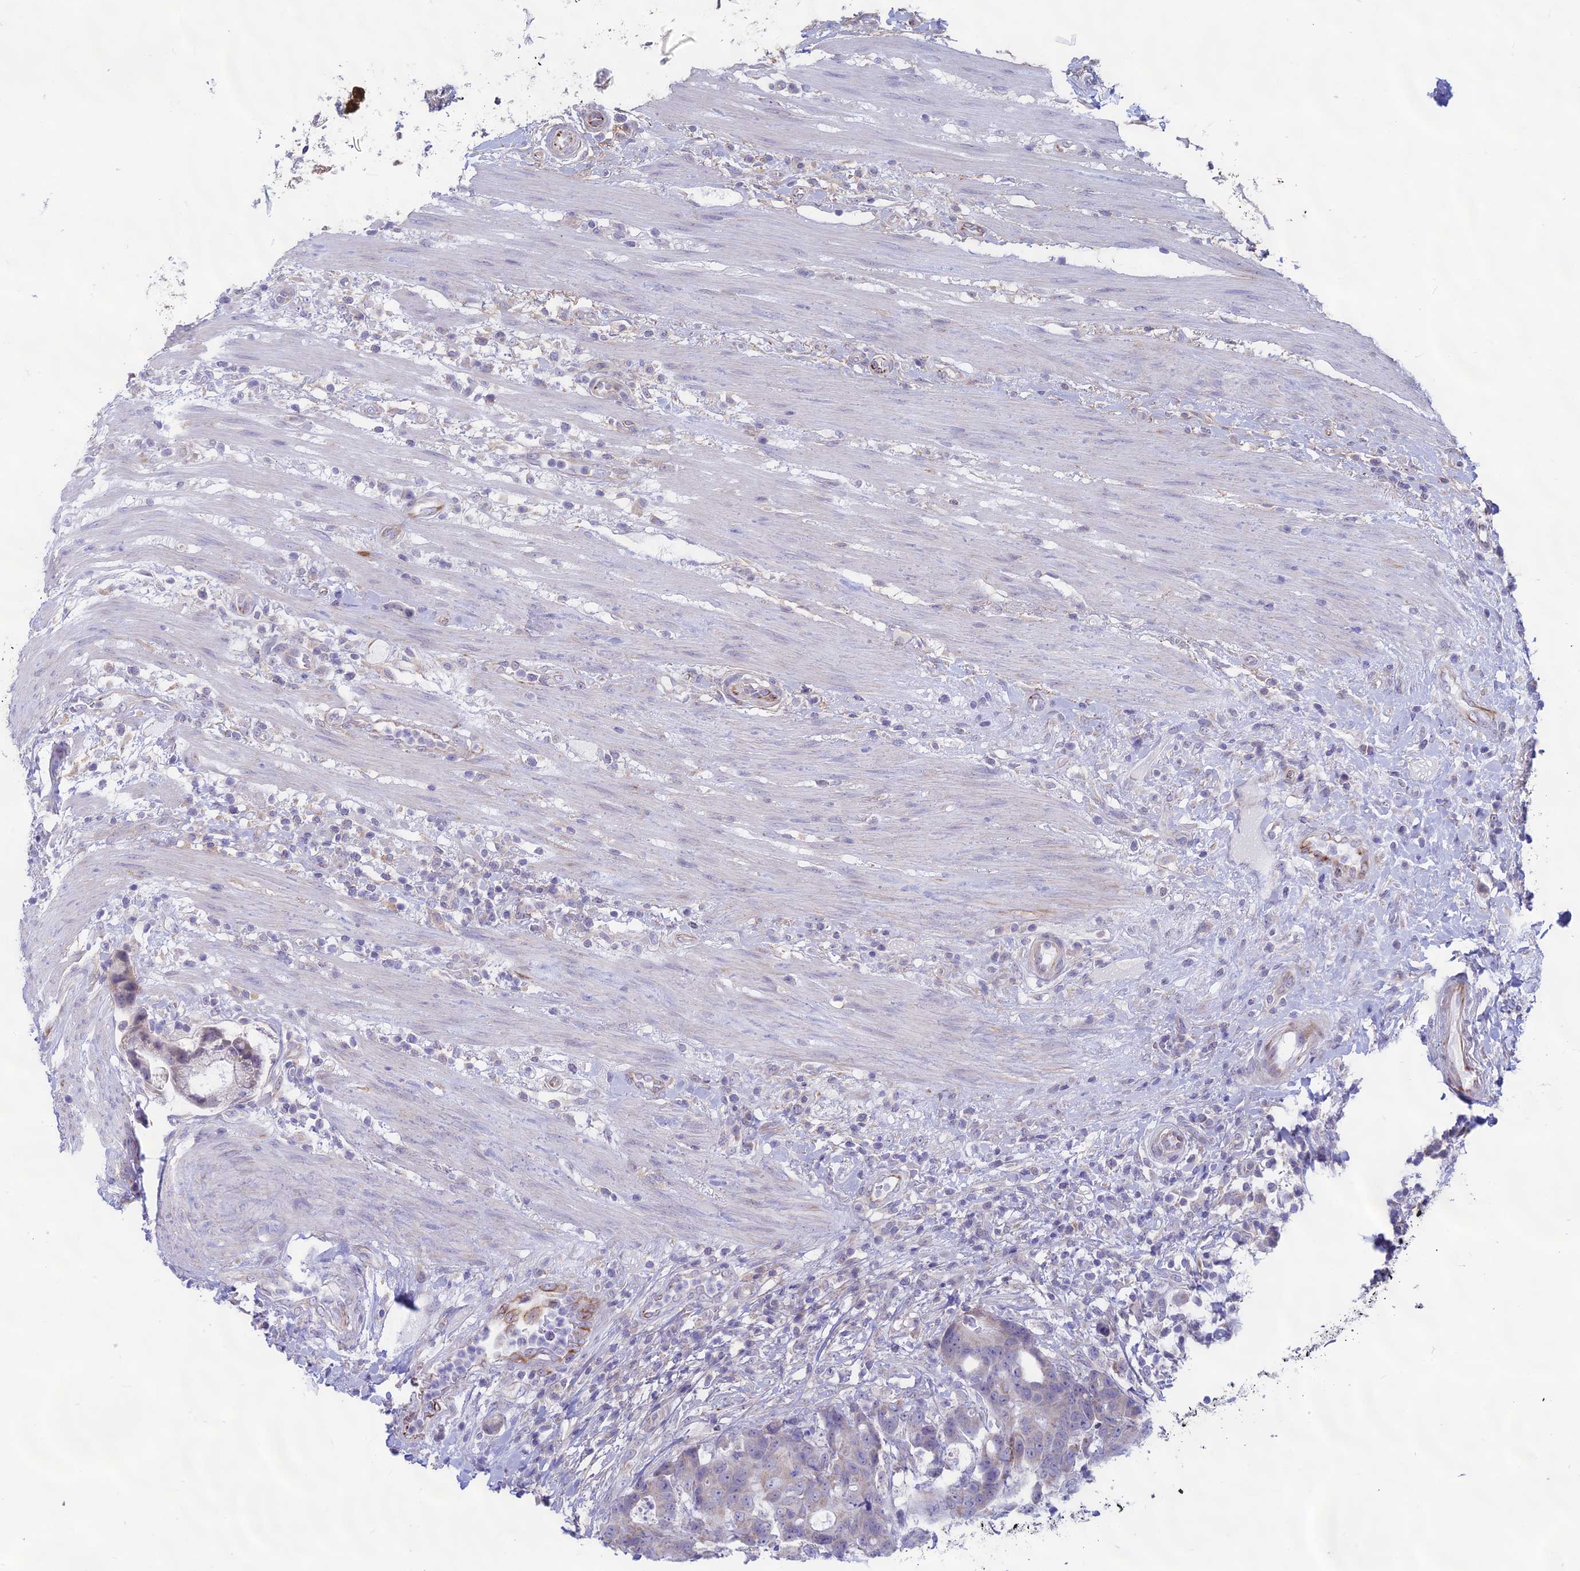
{"staining": {"intensity": "negative", "quantity": "none", "location": "none"}, "tissue": "colorectal cancer", "cell_type": "Tumor cells", "image_type": "cancer", "snomed": [{"axis": "morphology", "description": "Adenocarcinoma, NOS"}, {"axis": "topography", "description": "Colon"}], "caption": "Colorectal adenocarcinoma stained for a protein using immunohistochemistry (IHC) reveals no staining tumor cells.", "gene": "PLAC9", "patient": {"sex": "female", "age": 82}}